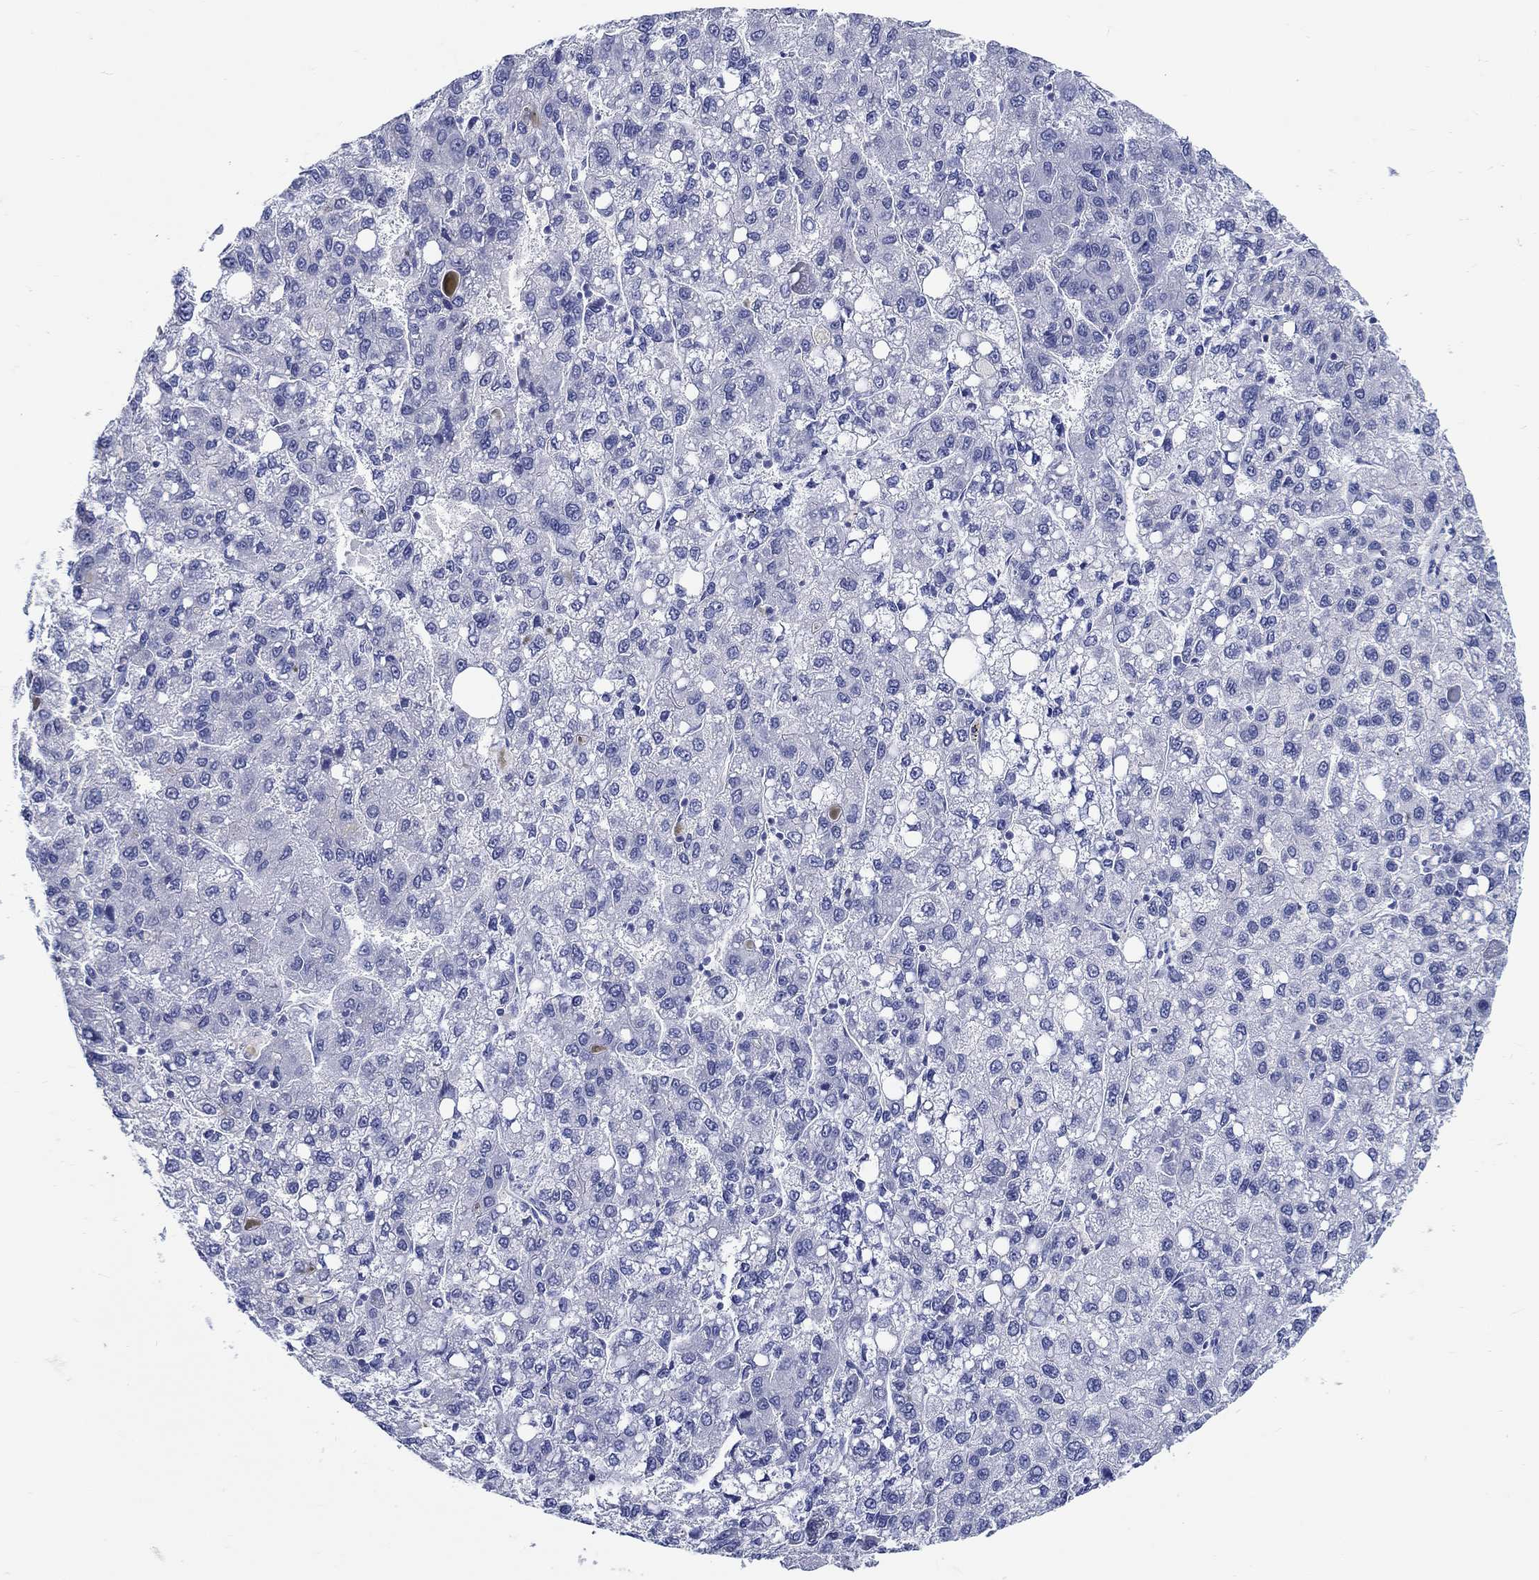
{"staining": {"intensity": "negative", "quantity": "none", "location": "none"}, "tissue": "liver cancer", "cell_type": "Tumor cells", "image_type": "cancer", "snomed": [{"axis": "morphology", "description": "Carcinoma, Hepatocellular, NOS"}, {"axis": "topography", "description": "Liver"}], "caption": "Liver cancer (hepatocellular carcinoma) was stained to show a protein in brown. There is no significant positivity in tumor cells.", "gene": "FBXO2", "patient": {"sex": "female", "age": 82}}